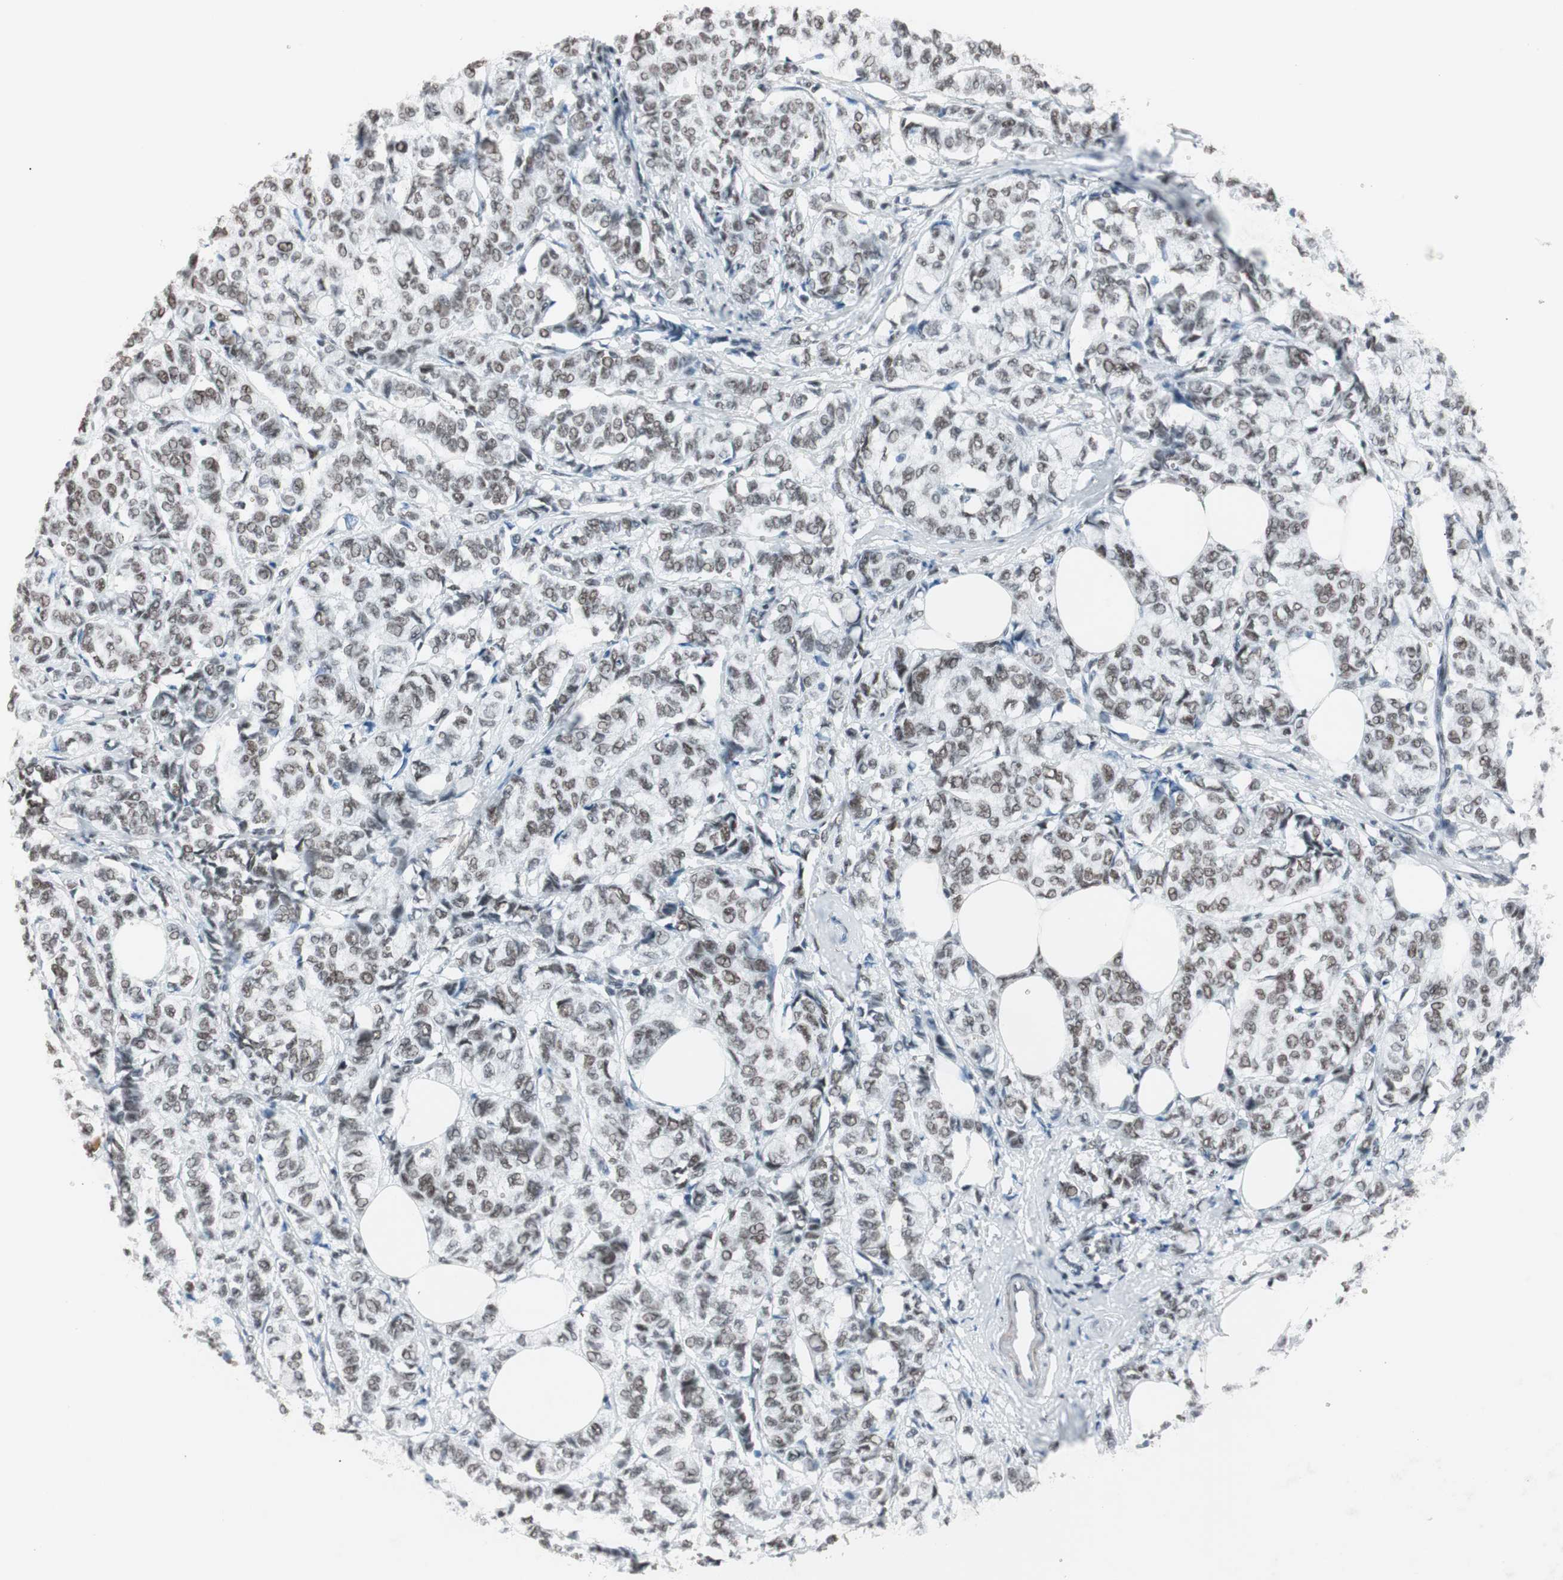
{"staining": {"intensity": "weak", "quantity": "25%-75%", "location": "nuclear"}, "tissue": "breast cancer", "cell_type": "Tumor cells", "image_type": "cancer", "snomed": [{"axis": "morphology", "description": "Lobular carcinoma"}, {"axis": "topography", "description": "Breast"}], "caption": "A brown stain shows weak nuclear staining of a protein in breast lobular carcinoma tumor cells.", "gene": "ARID1A", "patient": {"sex": "female", "age": 60}}